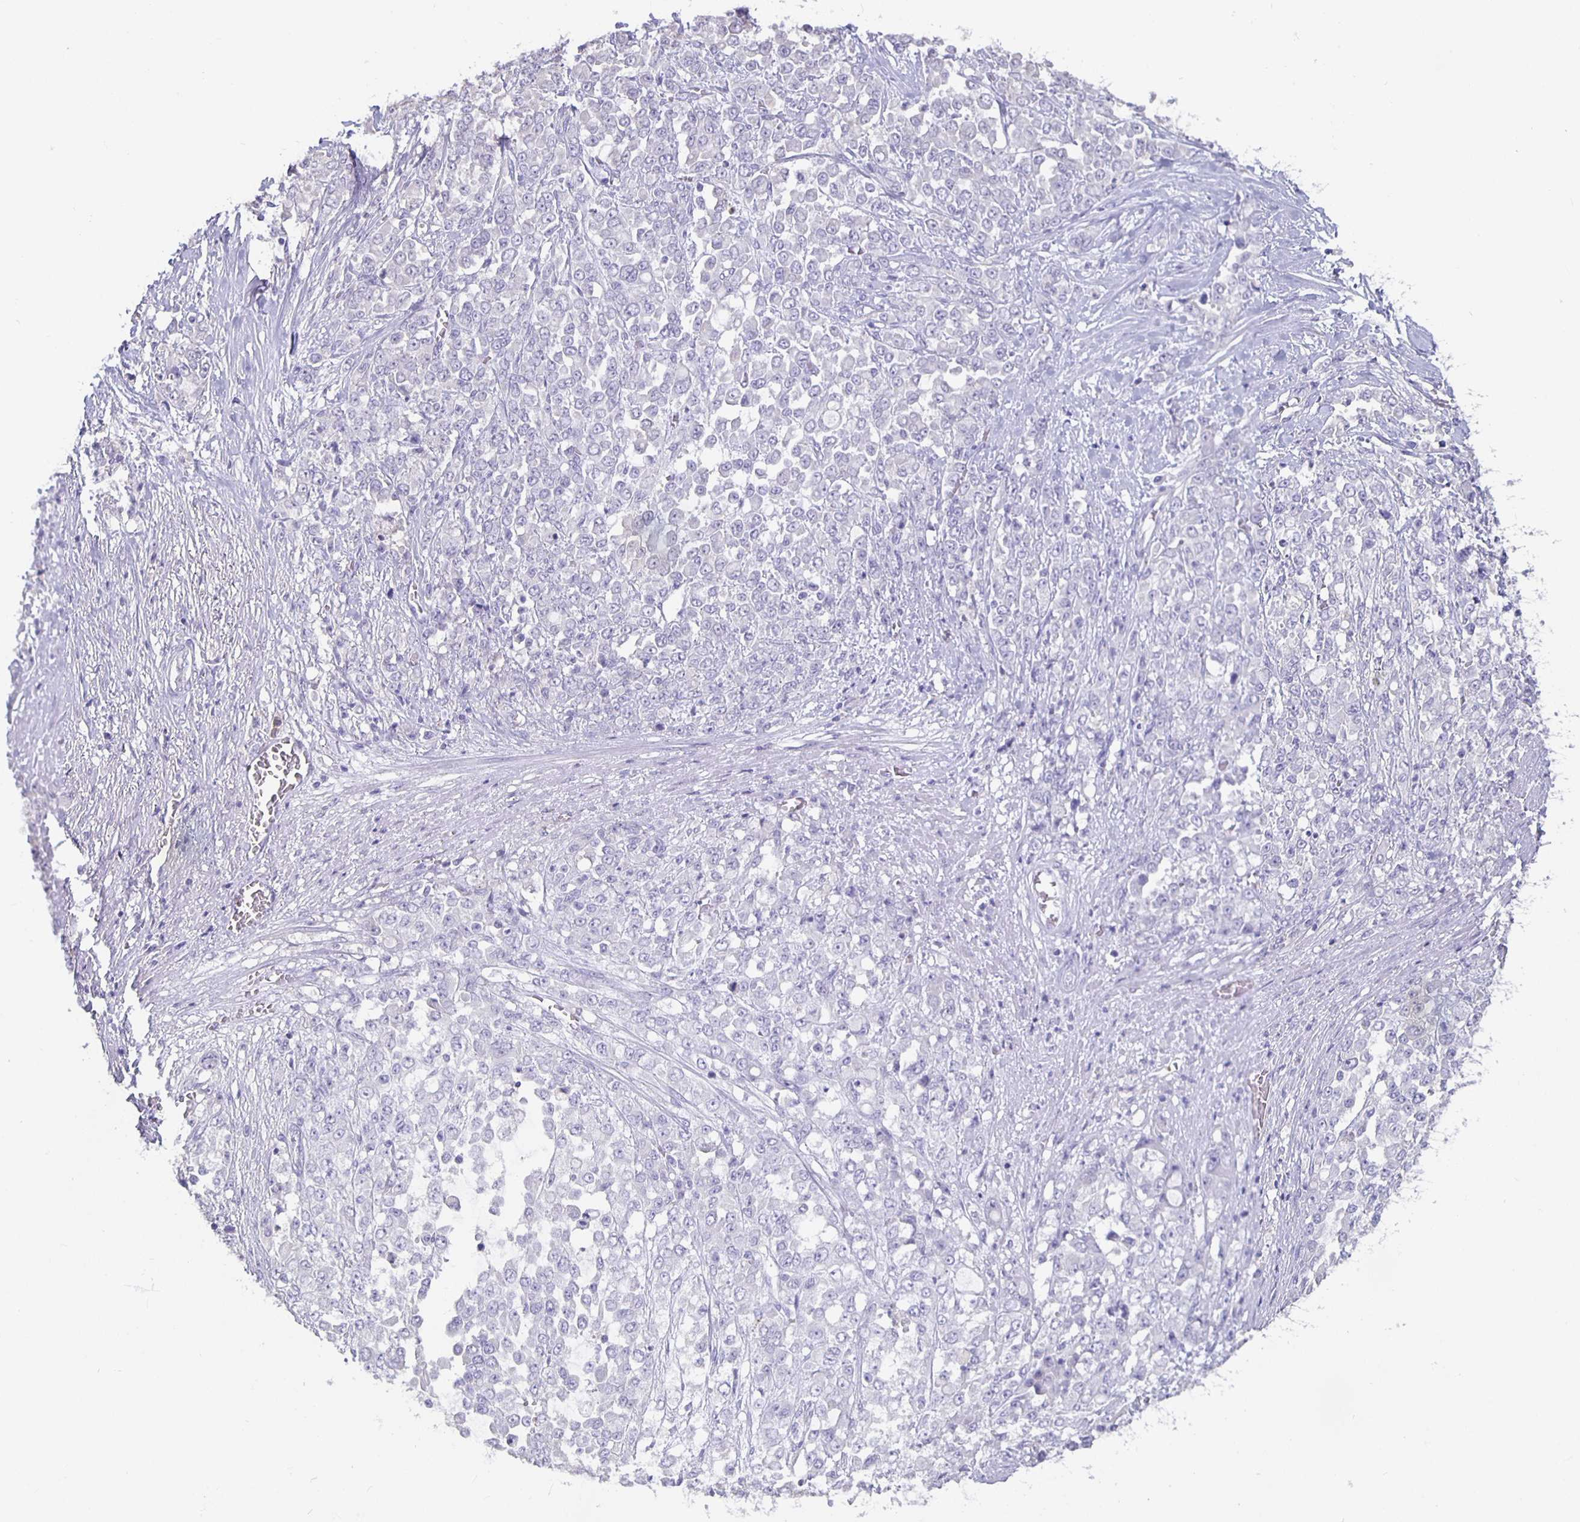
{"staining": {"intensity": "negative", "quantity": "none", "location": "none"}, "tissue": "stomach cancer", "cell_type": "Tumor cells", "image_type": "cancer", "snomed": [{"axis": "morphology", "description": "Adenocarcinoma, NOS"}, {"axis": "topography", "description": "Stomach"}], "caption": "A micrograph of human stomach adenocarcinoma is negative for staining in tumor cells.", "gene": "GPX4", "patient": {"sex": "female", "age": 76}}